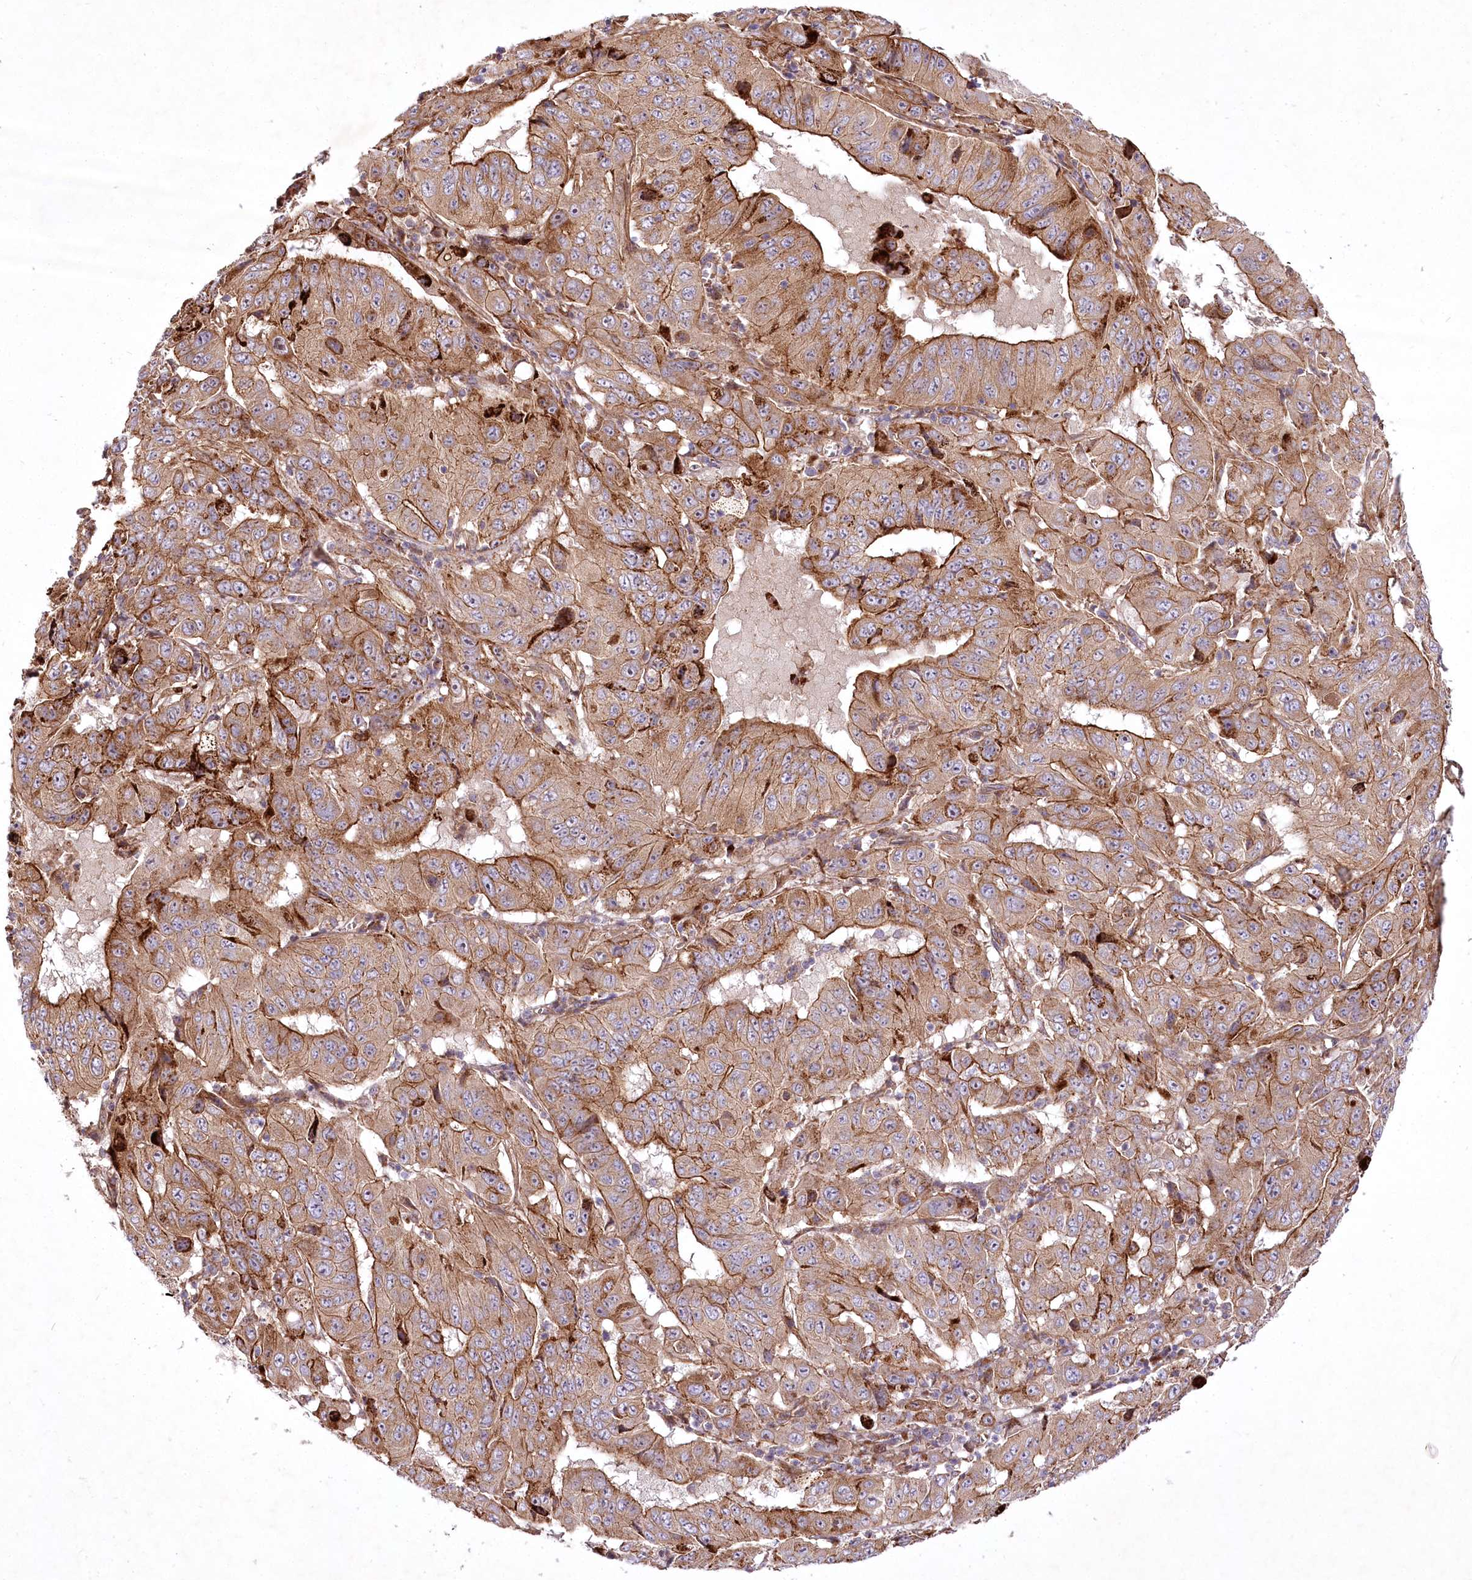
{"staining": {"intensity": "moderate", "quantity": ">75%", "location": "cytoplasmic/membranous"}, "tissue": "pancreatic cancer", "cell_type": "Tumor cells", "image_type": "cancer", "snomed": [{"axis": "morphology", "description": "Adenocarcinoma, NOS"}, {"axis": "topography", "description": "Pancreas"}], "caption": "Protein staining of pancreatic cancer (adenocarcinoma) tissue shows moderate cytoplasmic/membranous staining in approximately >75% of tumor cells. (IHC, brightfield microscopy, high magnification).", "gene": "PSTK", "patient": {"sex": "male", "age": 63}}